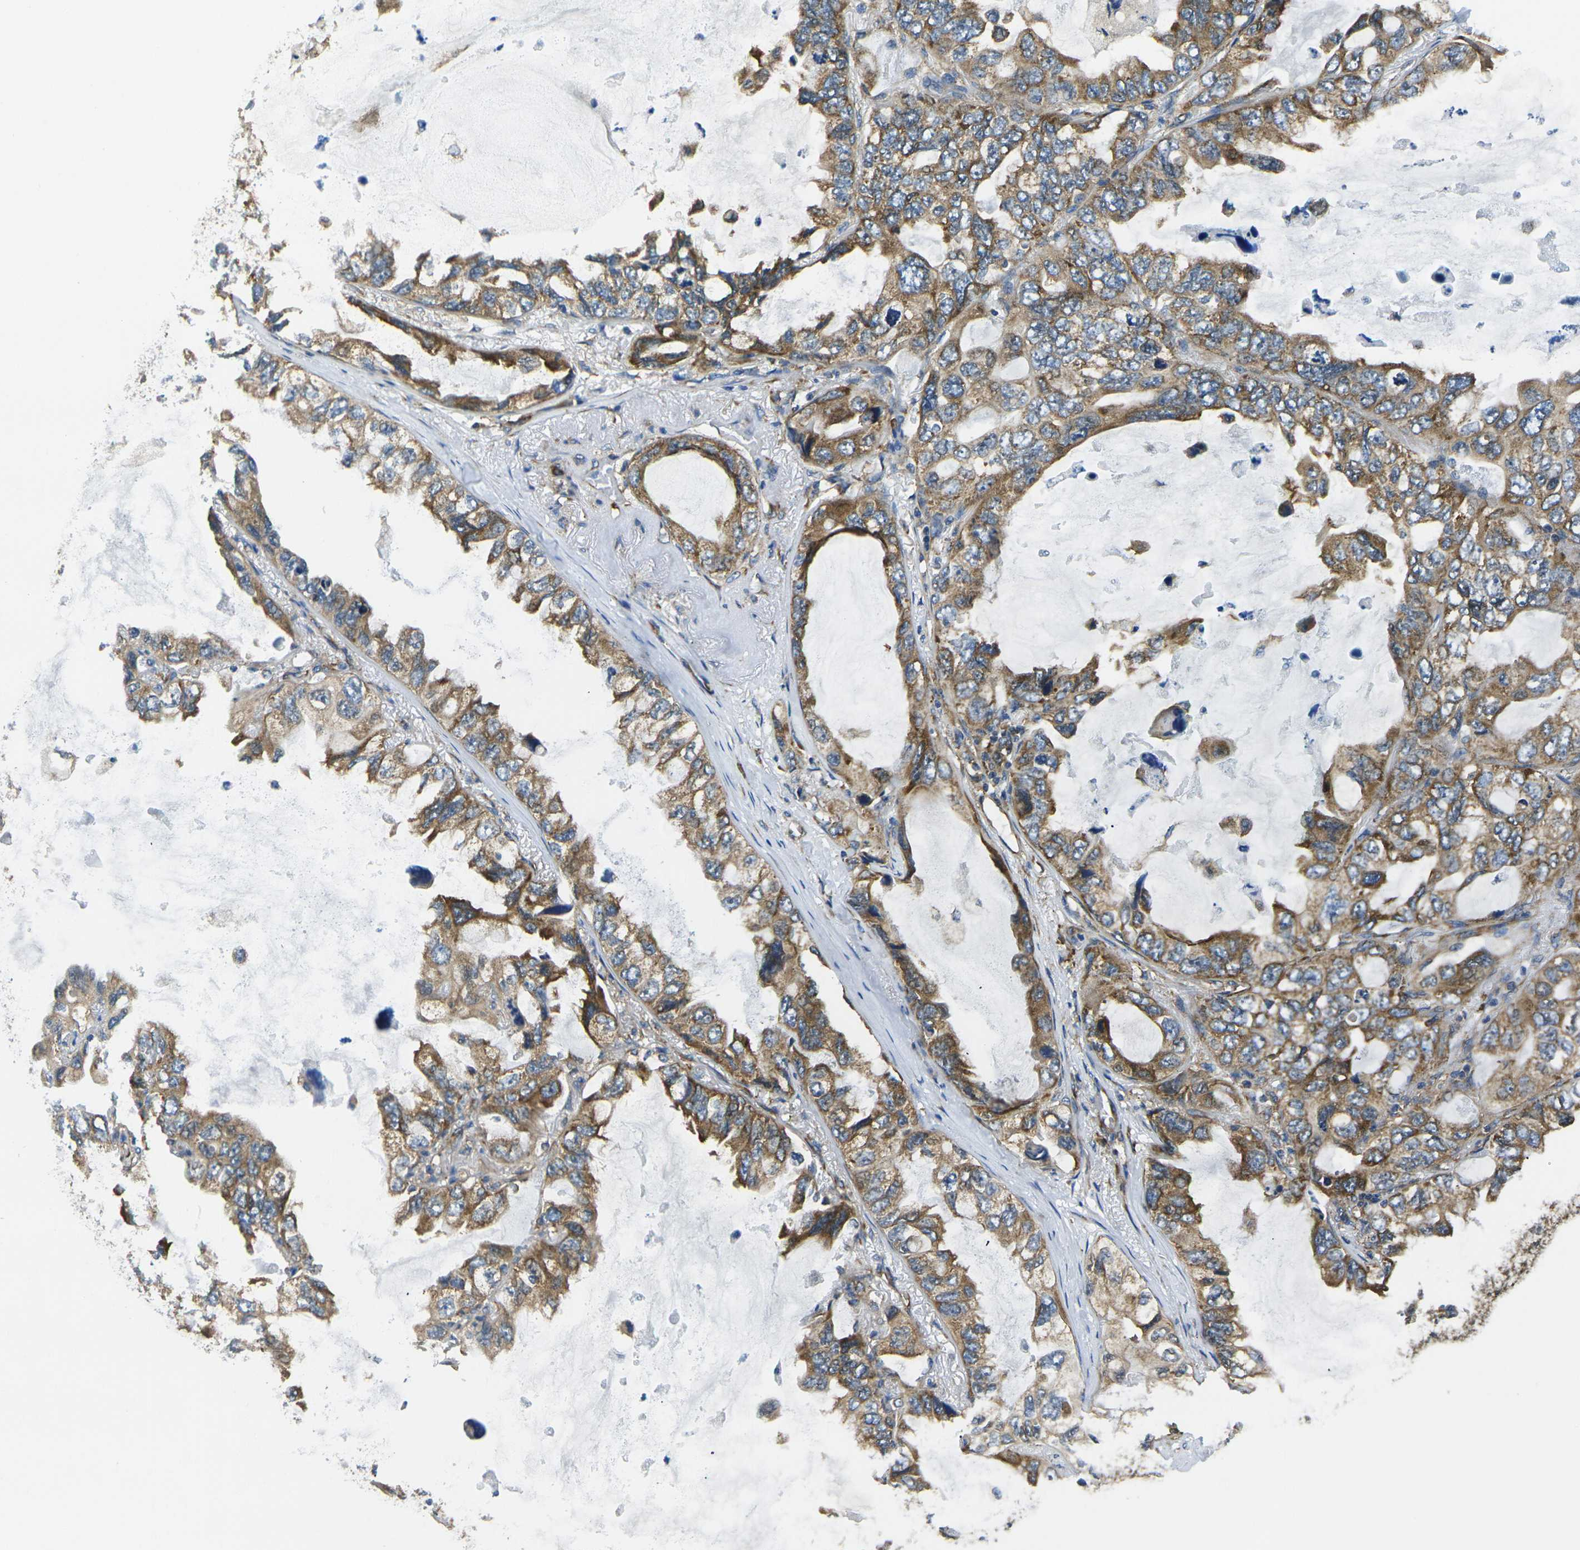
{"staining": {"intensity": "moderate", "quantity": ">75%", "location": "cytoplasmic/membranous"}, "tissue": "lung cancer", "cell_type": "Tumor cells", "image_type": "cancer", "snomed": [{"axis": "morphology", "description": "Squamous cell carcinoma, NOS"}, {"axis": "topography", "description": "Lung"}], "caption": "This photomicrograph exhibits immunohistochemistry (IHC) staining of human lung squamous cell carcinoma, with medium moderate cytoplasmic/membranous staining in about >75% of tumor cells.", "gene": "RPSA", "patient": {"sex": "female", "age": 73}}